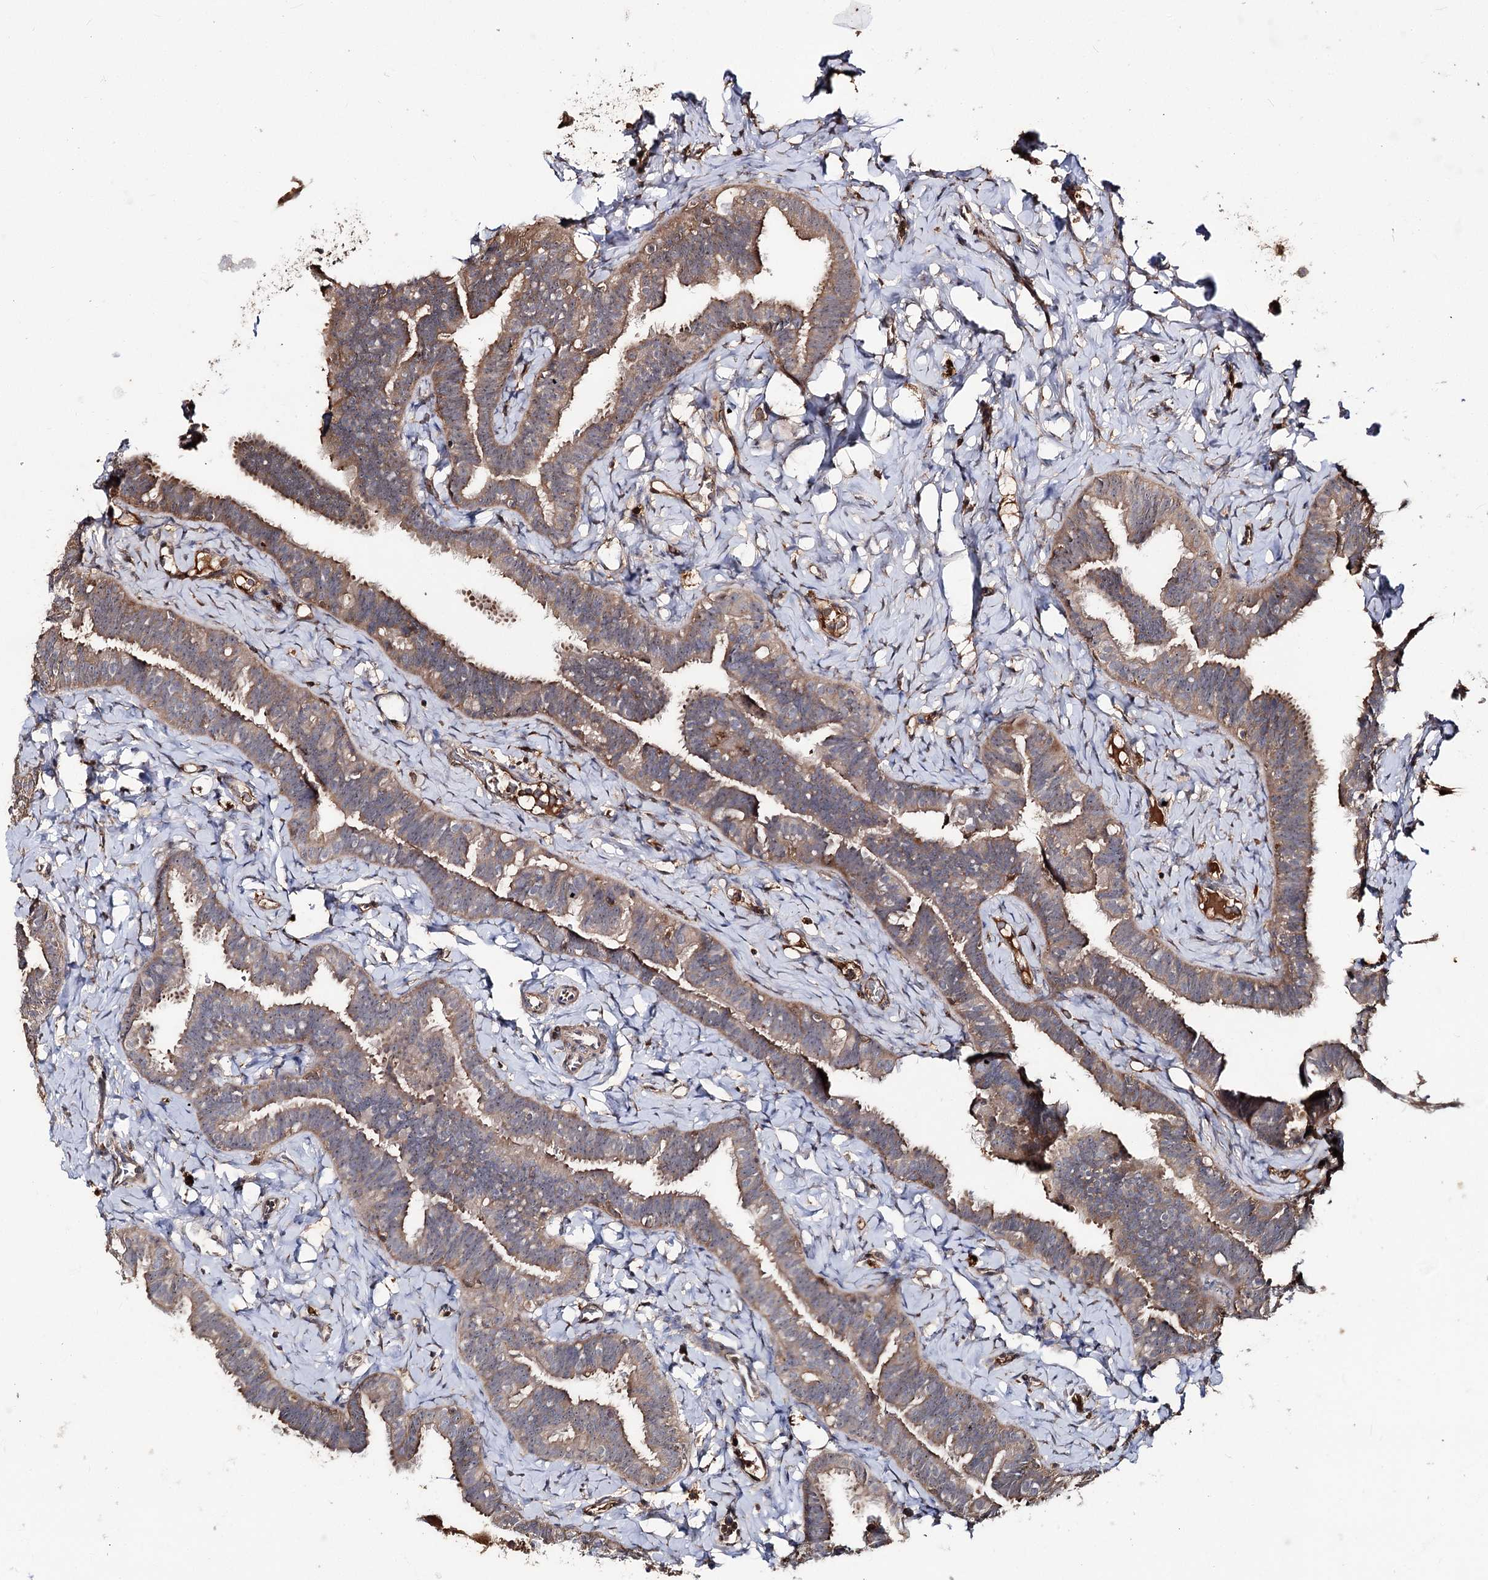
{"staining": {"intensity": "moderate", "quantity": ">75%", "location": "cytoplasmic/membranous,nuclear"}, "tissue": "fallopian tube", "cell_type": "Glandular cells", "image_type": "normal", "snomed": [{"axis": "morphology", "description": "Normal tissue, NOS"}, {"axis": "topography", "description": "Fallopian tube"}], "caption": "Immunohistochemical staining of unremarkable human fallopian tube exhibits moderate cytoplasmic/membranous,nuclear protein positivity in approximately >75% of glandular cells. The protein is stained brown, and the nuclei are stained in blue (DAB IHC with brightfield microscopy, high magnification).", "gene": "FAM53B", "patient": {"sex": "female", "age": 65}}